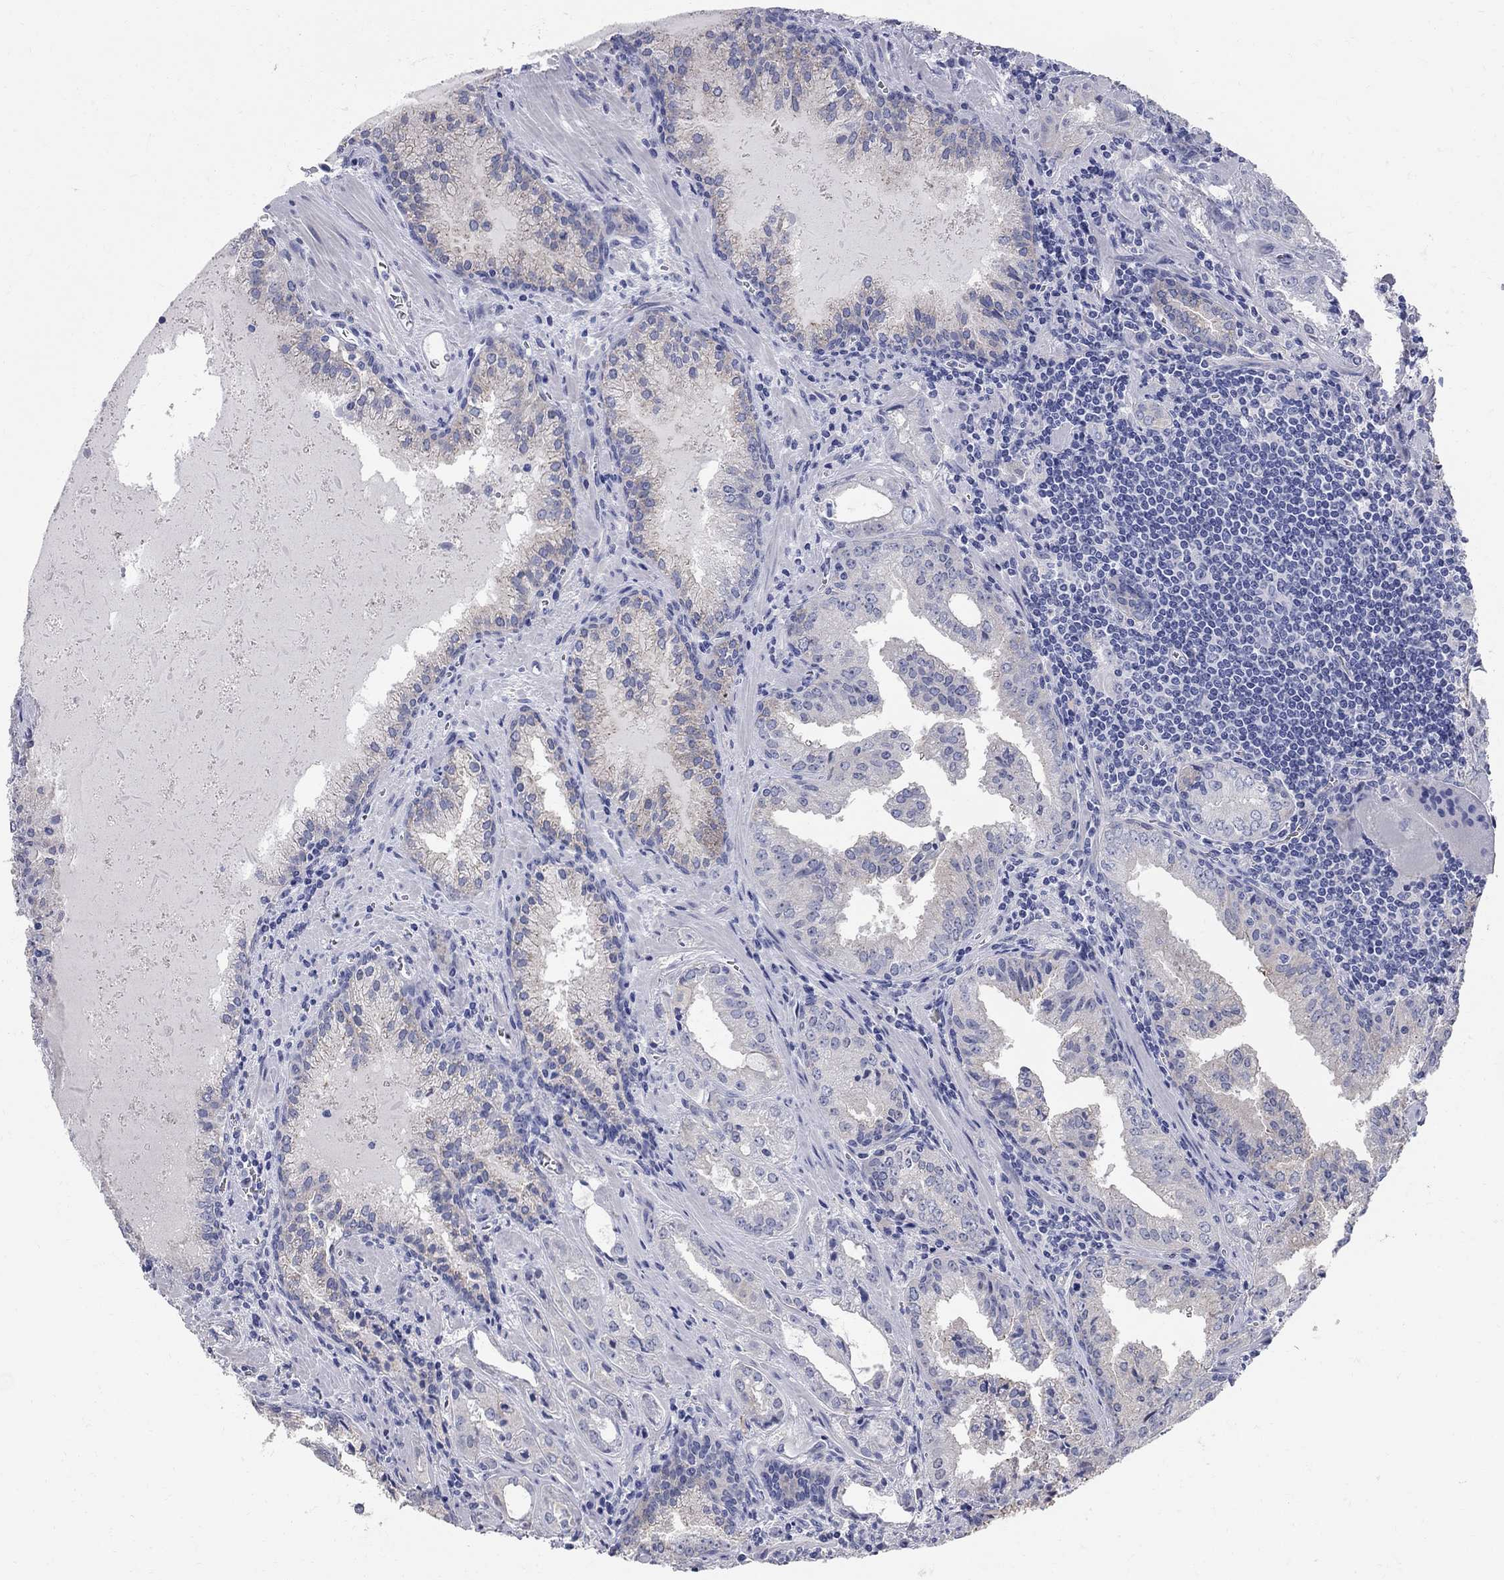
{"staining": {"intensity": "negative", "quantity": "none", "location": "none"}, "tissue": "prostate cancer", "cell_type": "Tumor cells", "image_type": "cancer", "snomed": [{"axis": "morphology", "description": "Adenocarcinoma, High grade"}, {"axis": "topography", "description": "Prostate"}], "caption": "The histopathology image displays no significant positivity in tumor cells of prostate adenocarcinoma (high-grade).", "gene": "AOX1", "patient": {"sex": "male", "age": 68}}